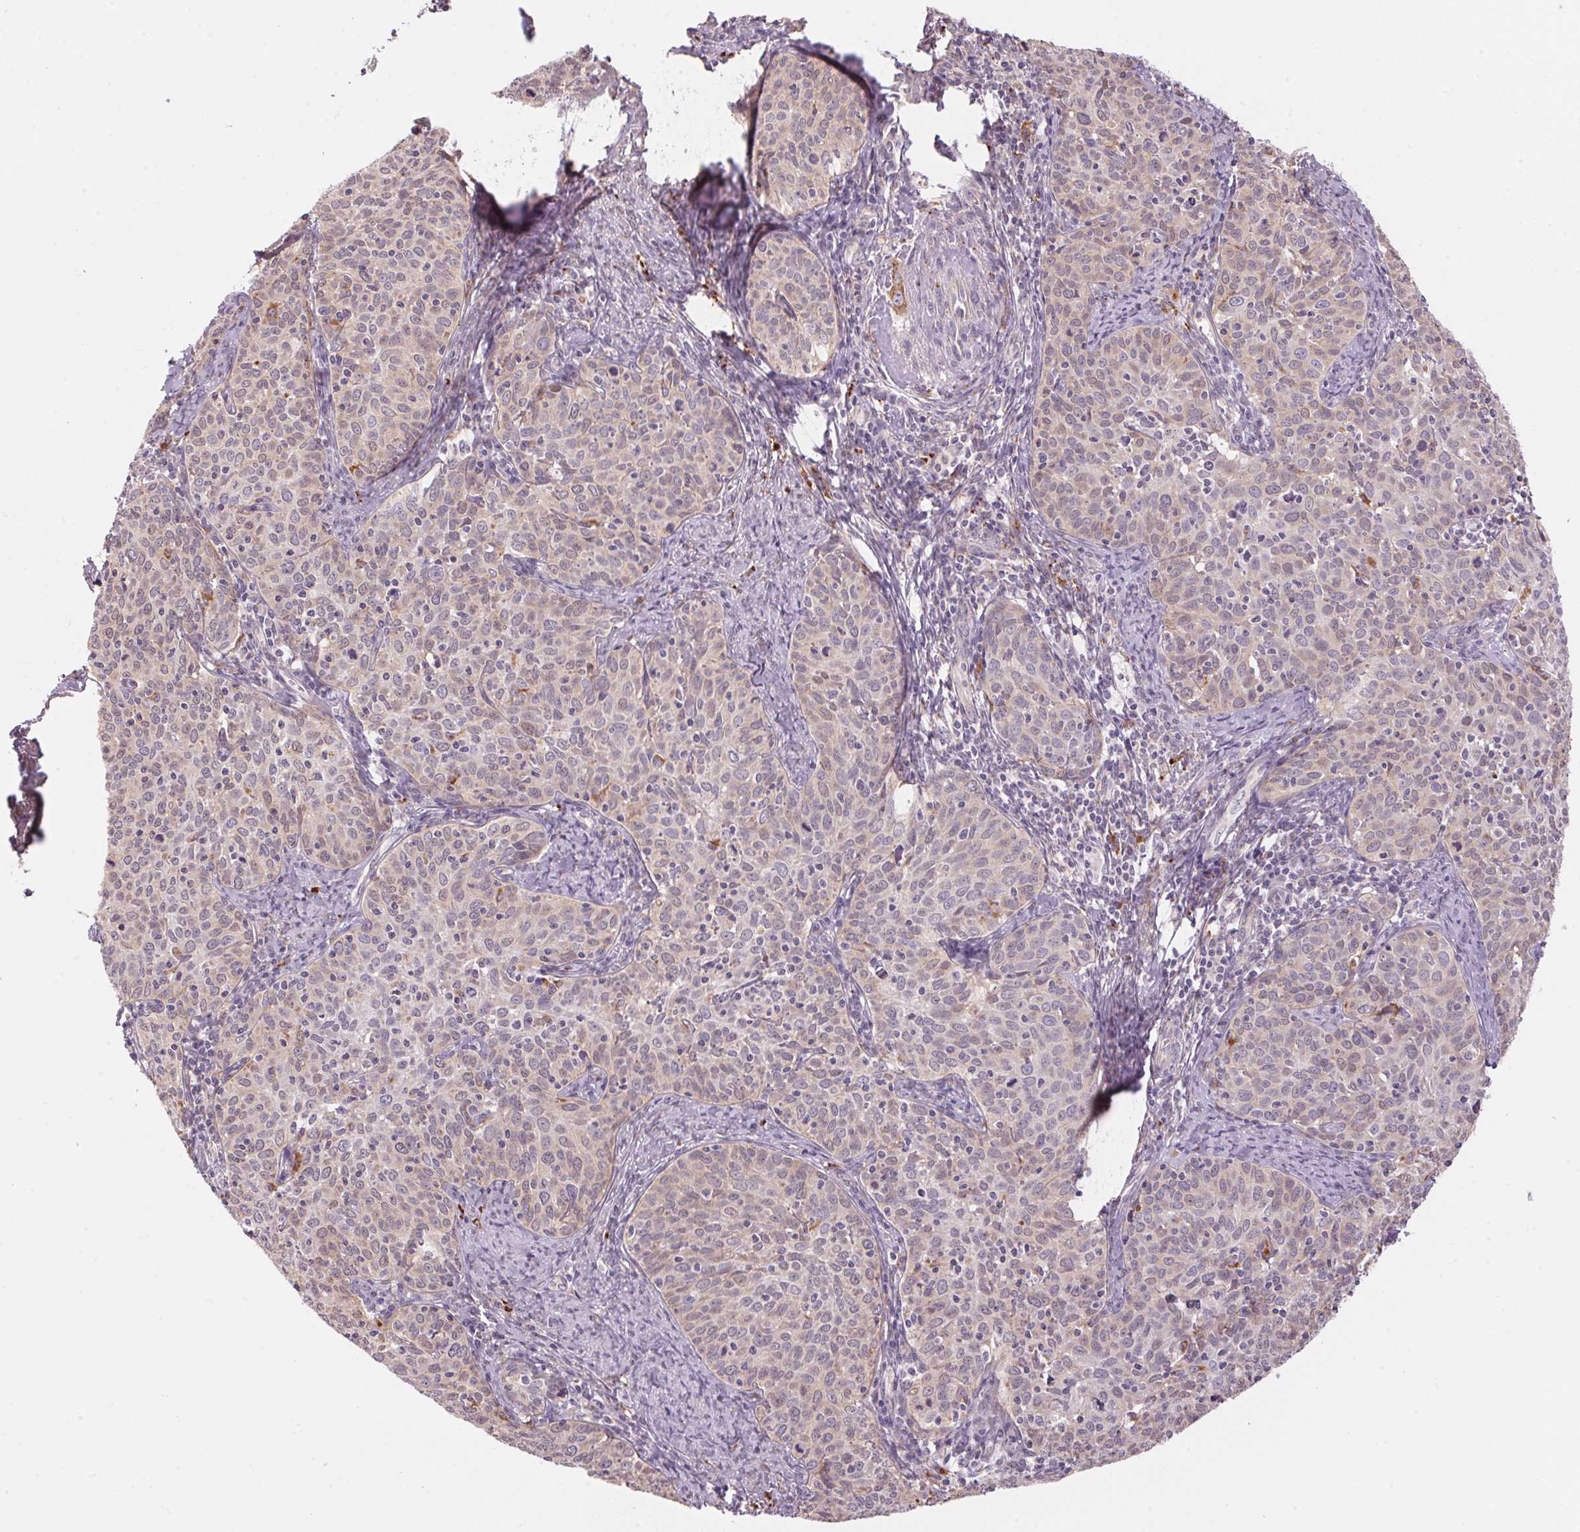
{"staining": {"intensity": "weak", "quantity": "<25%", "location": "cytoplasmic/membranous"}, "tissue": "cervical cancer", "cell_type": "Tumor cells", "image_type": "cancer", "snomed": [{"axis": "morphology", "description": "Squamous cell carcinoma, NOS"}, {"axis": "topography", "description": "Cervix"}], "caption": "Protein analysis of cervical squamous cell carcinoma exhibits no significant expression in tumor cells.", "gene": "ADH5", "patient": {"sex": "female", "age": 62}}